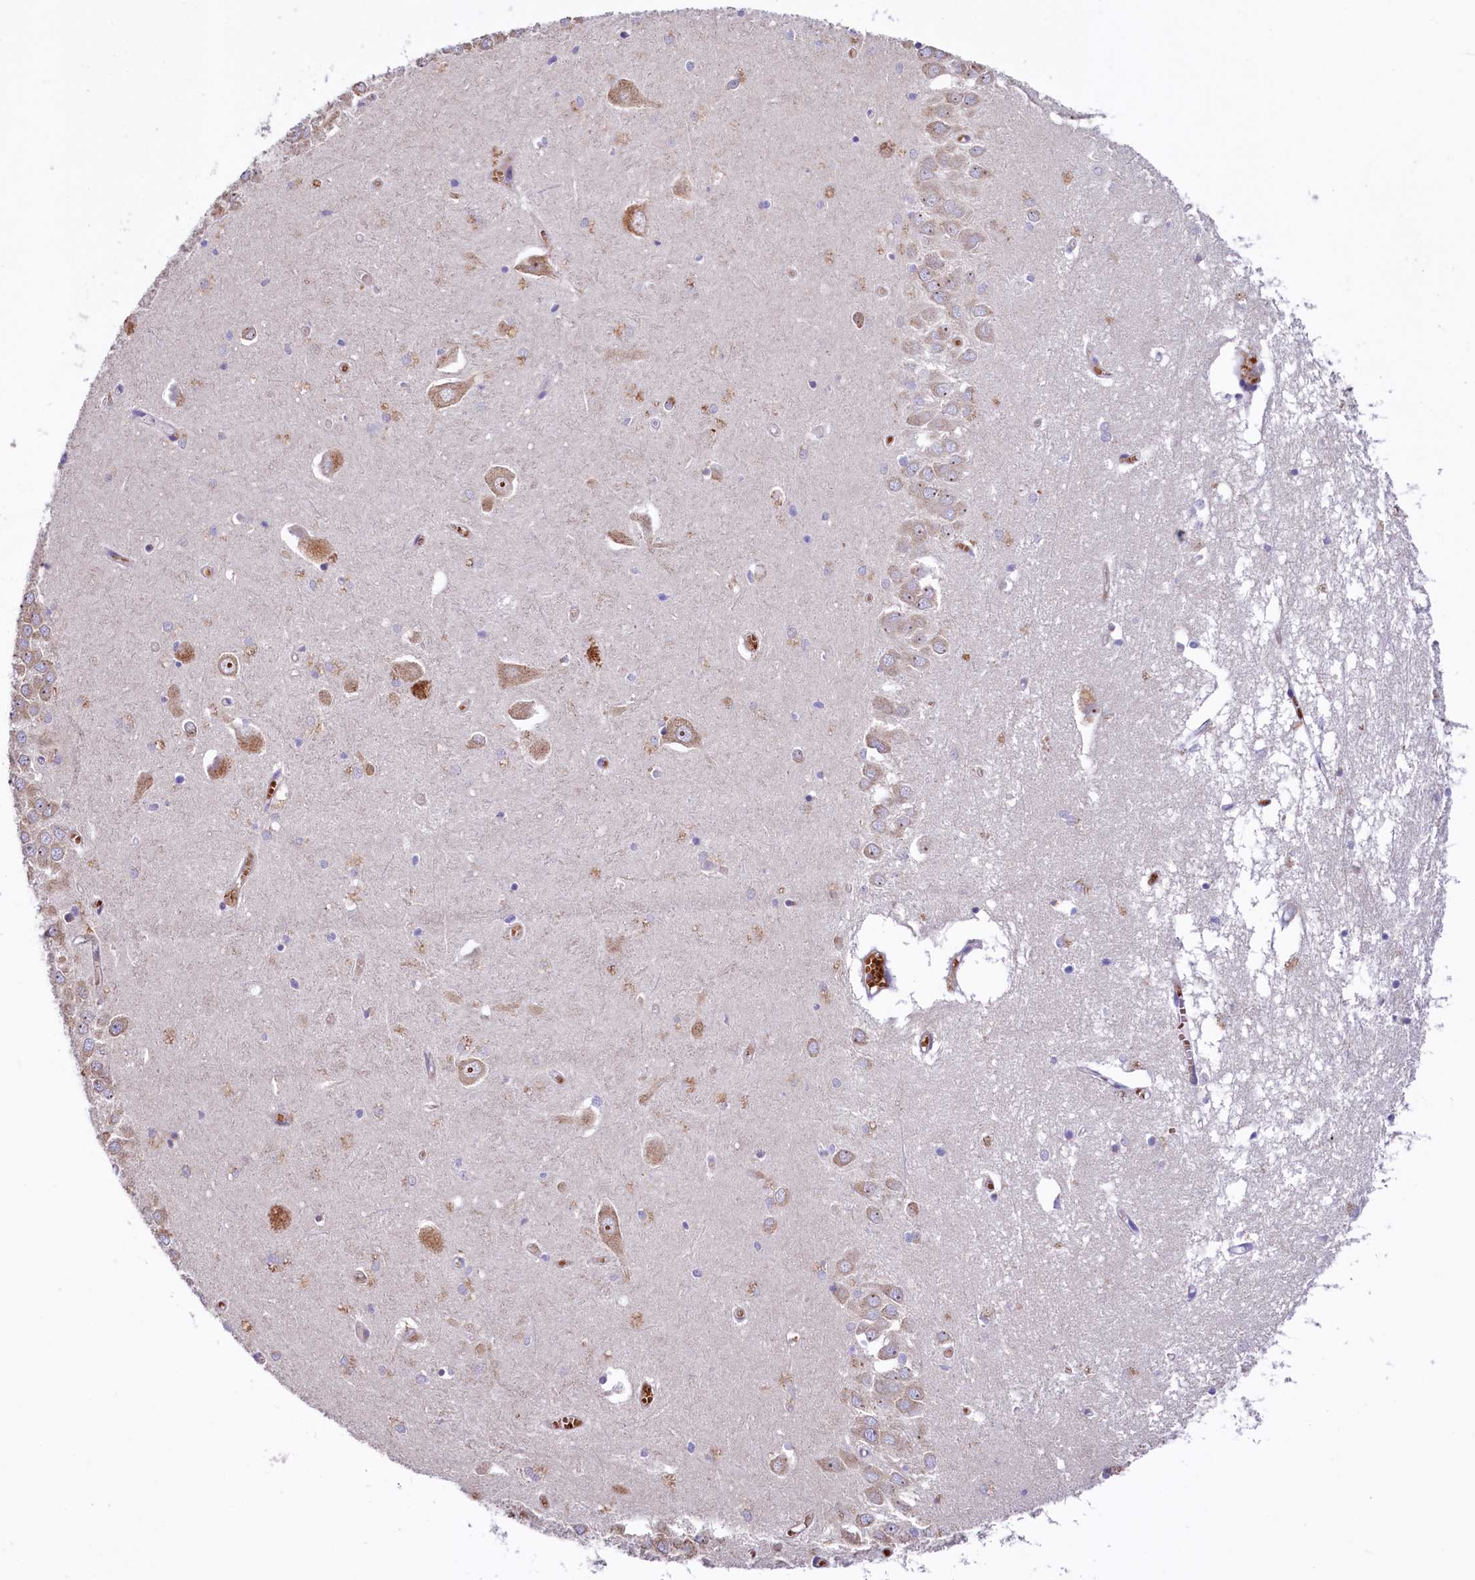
{"staining": {"intensity": "negative", "quantity": "none", "location": "none"}, "tissue": "hippocampus", "cell_type": "Glial cells", "image_type": "normal", "snomed": [{"axis": "morphology", "description": "Normal tissue, NOS"}, {"axis": "topography", "description": "Hippocampus"}], "caption": "High power microscopy micrograph of an immunohistochemistry (IHC) micrograph of normal hippocampus, revealing no significant positivity in glial cells. (DAB immunohistochemistry visualized using brightfield microscopy, high magnification).", "gene": "HPS6", "patient": {"sex": "male", "age": 70}}